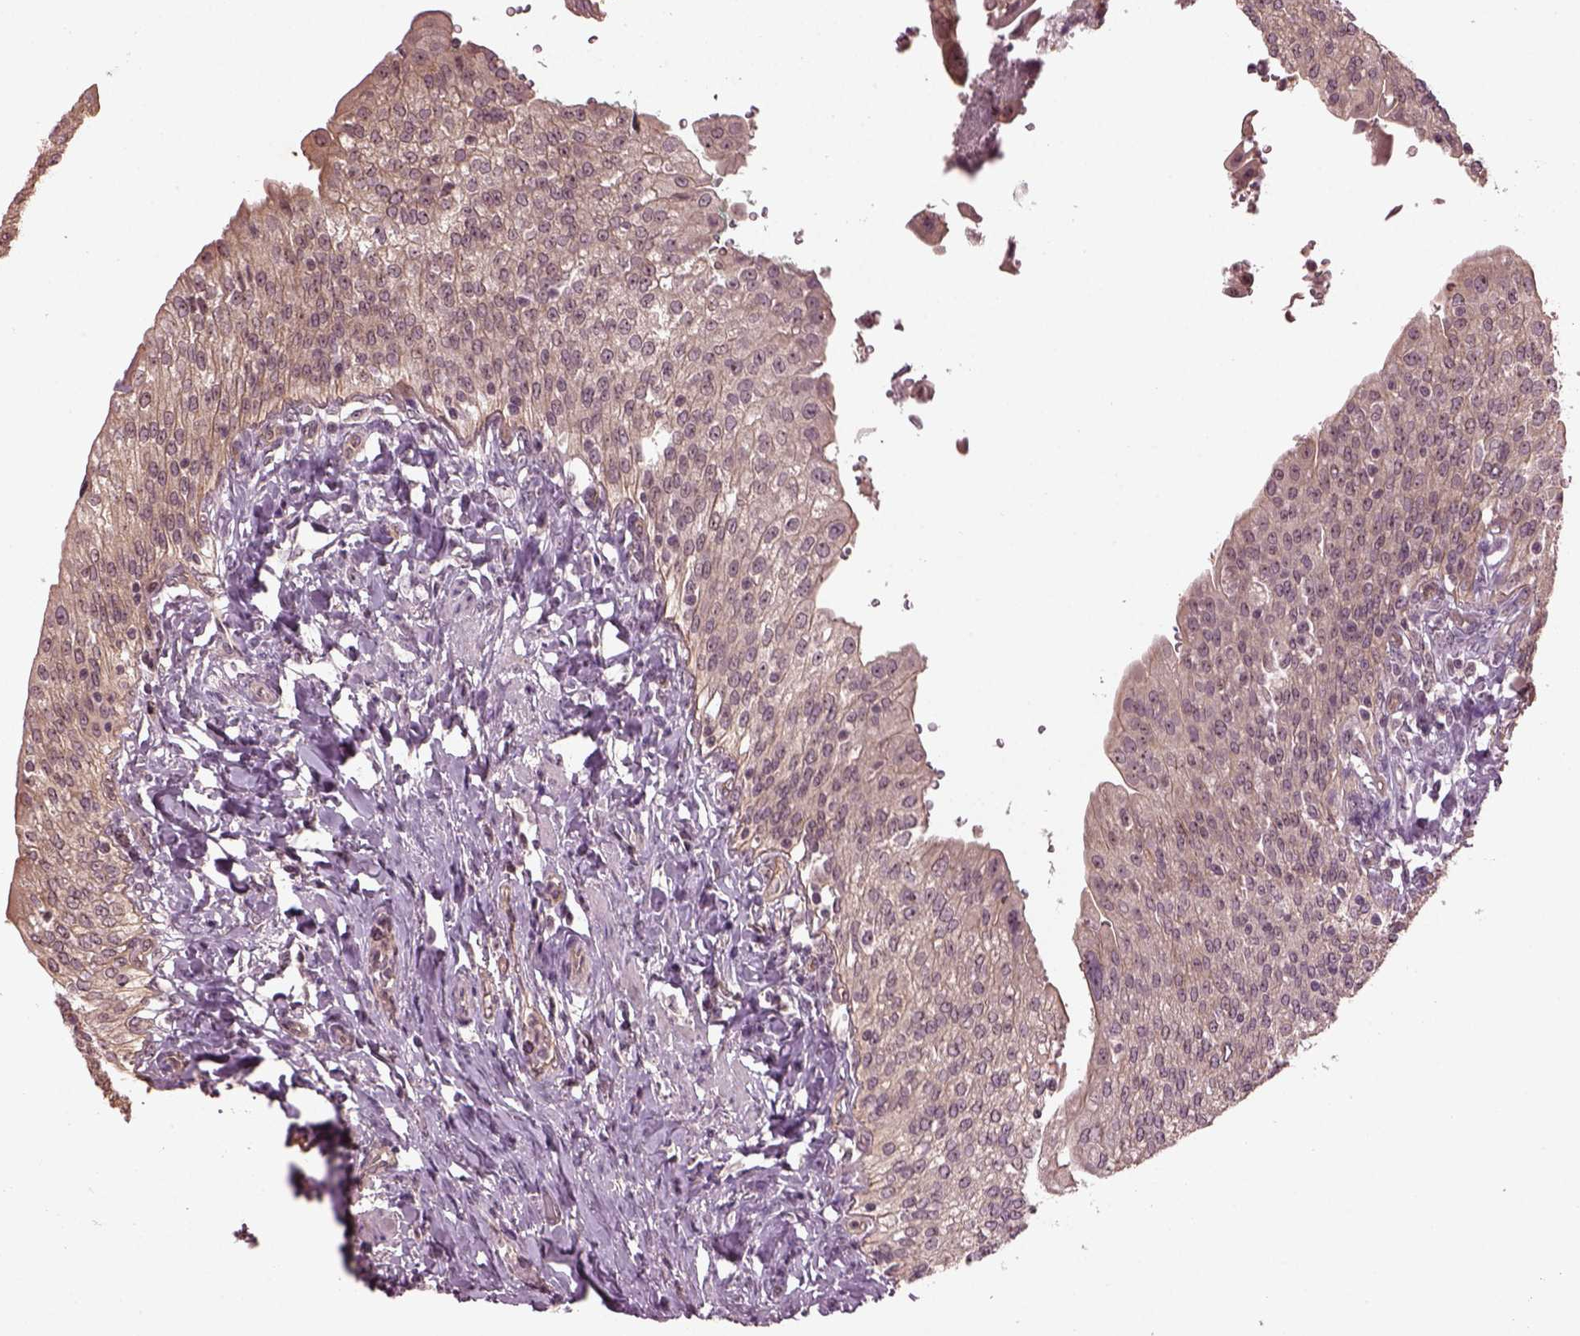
{"staining": {"intensity": "moderate", "quantity": "25%-75%", "location": "cytoplasmic/membranous,nuclear"}, "tissue": "urinary bladder", "cell_type": "Urothelial cells", "image_type": "normal", "snomed": [{"axis": "morphology", "description": "Normal tissue, NOS"}, {"axis": "morphology", "description": "Inflammation, NOS"}, {"axis": "topography", "description": "Urinary bladder"}], "caption": "Immunohistochemical staining of normal urinary bladder demonstrates medium levels of moderate cytoplasmic/membranous,nuclear positivity in about 25%-75% of urothelial cells.", "gene": "GNRH1", "patient": {"sex": "male", "age": 64}}